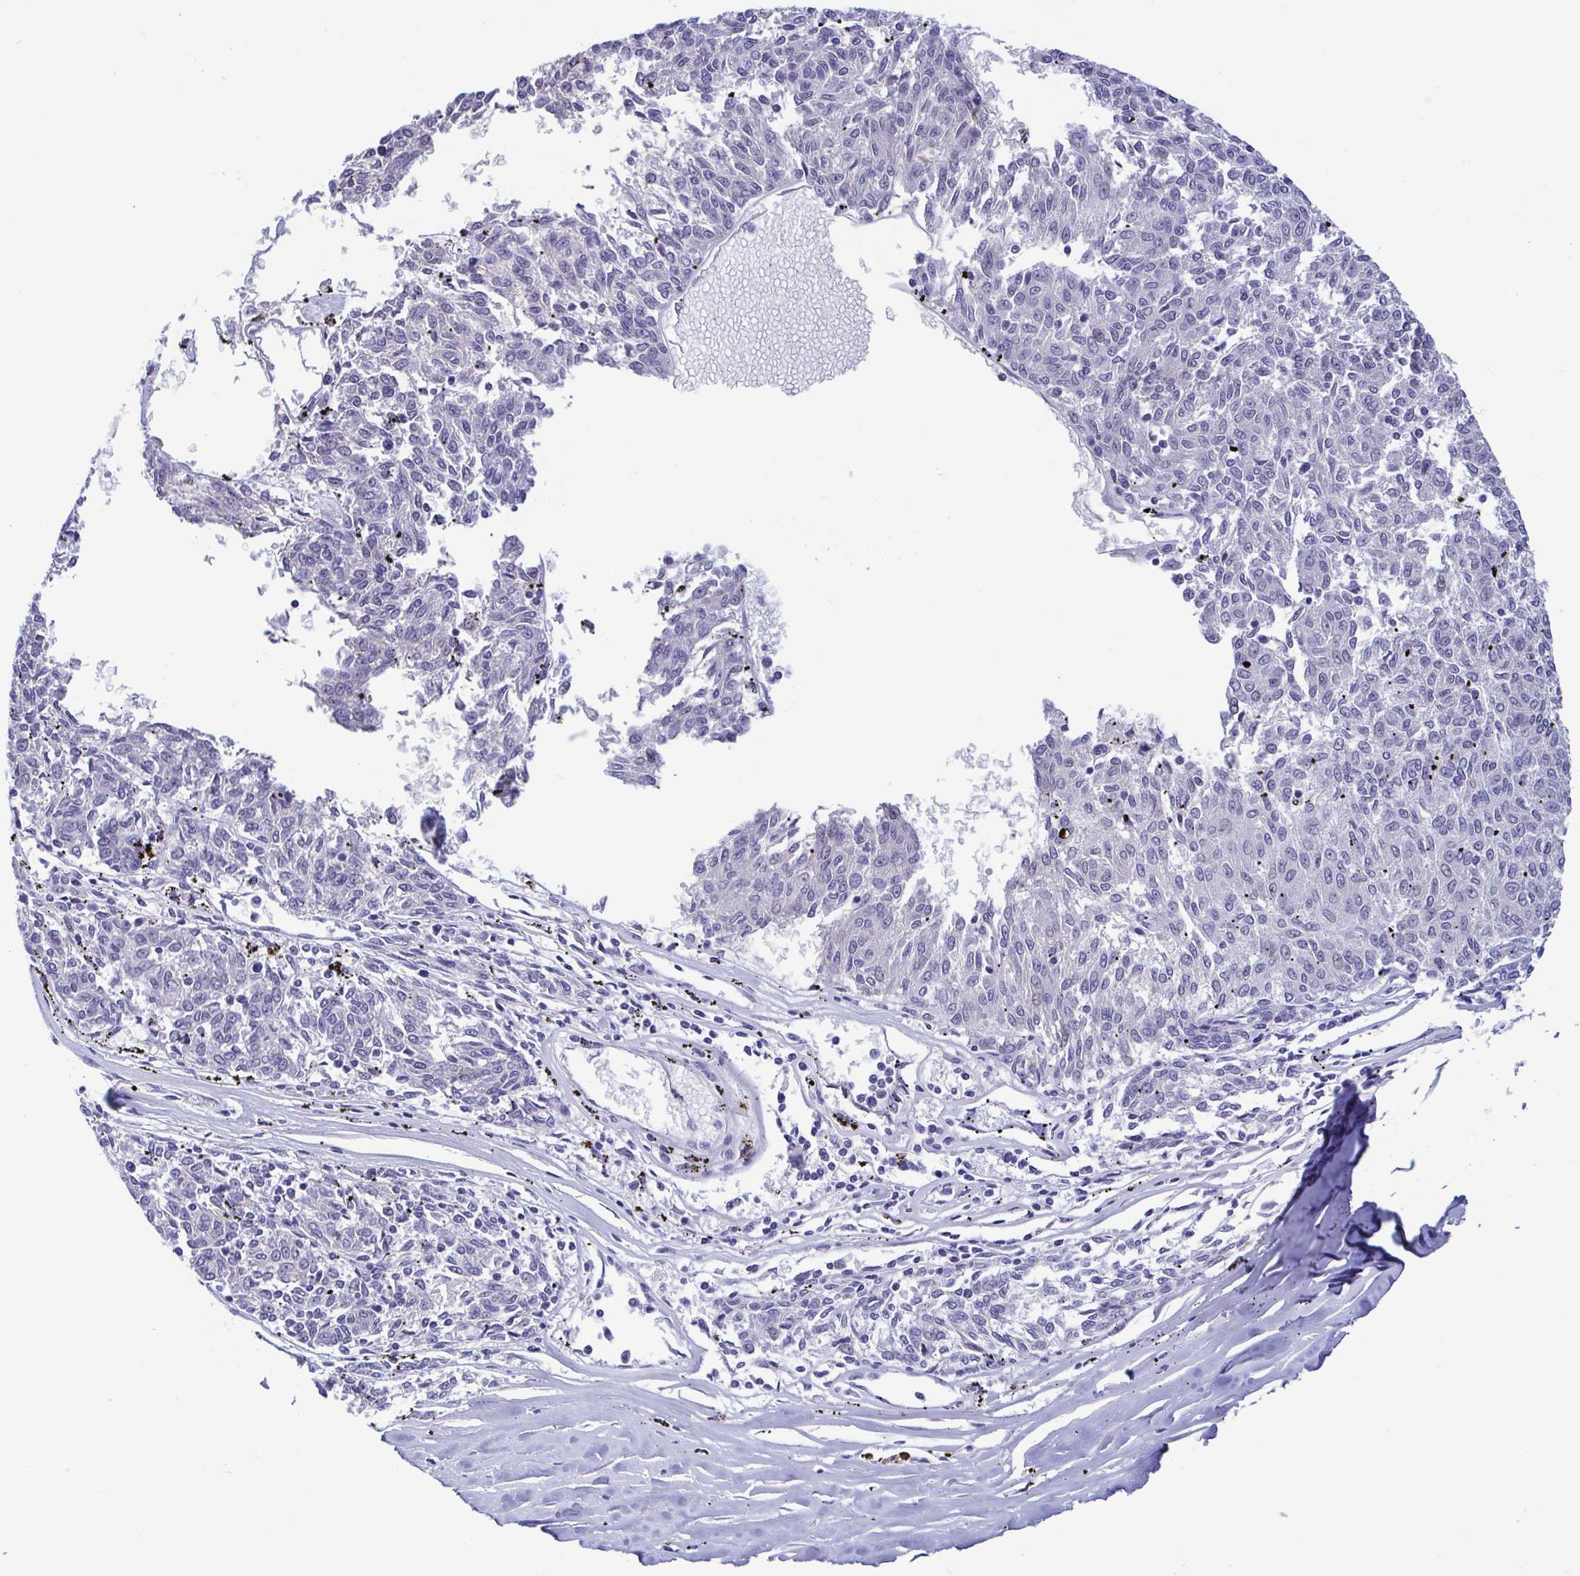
{"staining": {"intensity": "negative", "quantity": "none", "location": "none"}, "tissue": "melanoma", "cell_type": "Tumor cells", "image_type": "cancer", "snomed": [{"axis": "morphology", "description": "Malignant melanoma, NOS"}, {"axis": "topography", "description": "Skin"}], "caption": "There is no significant expression in tumor cells of malignant melanoma. Nuclei are stained in blue.", "gene": "PERM1", "patient": {"sex": "female", "age": 72}}